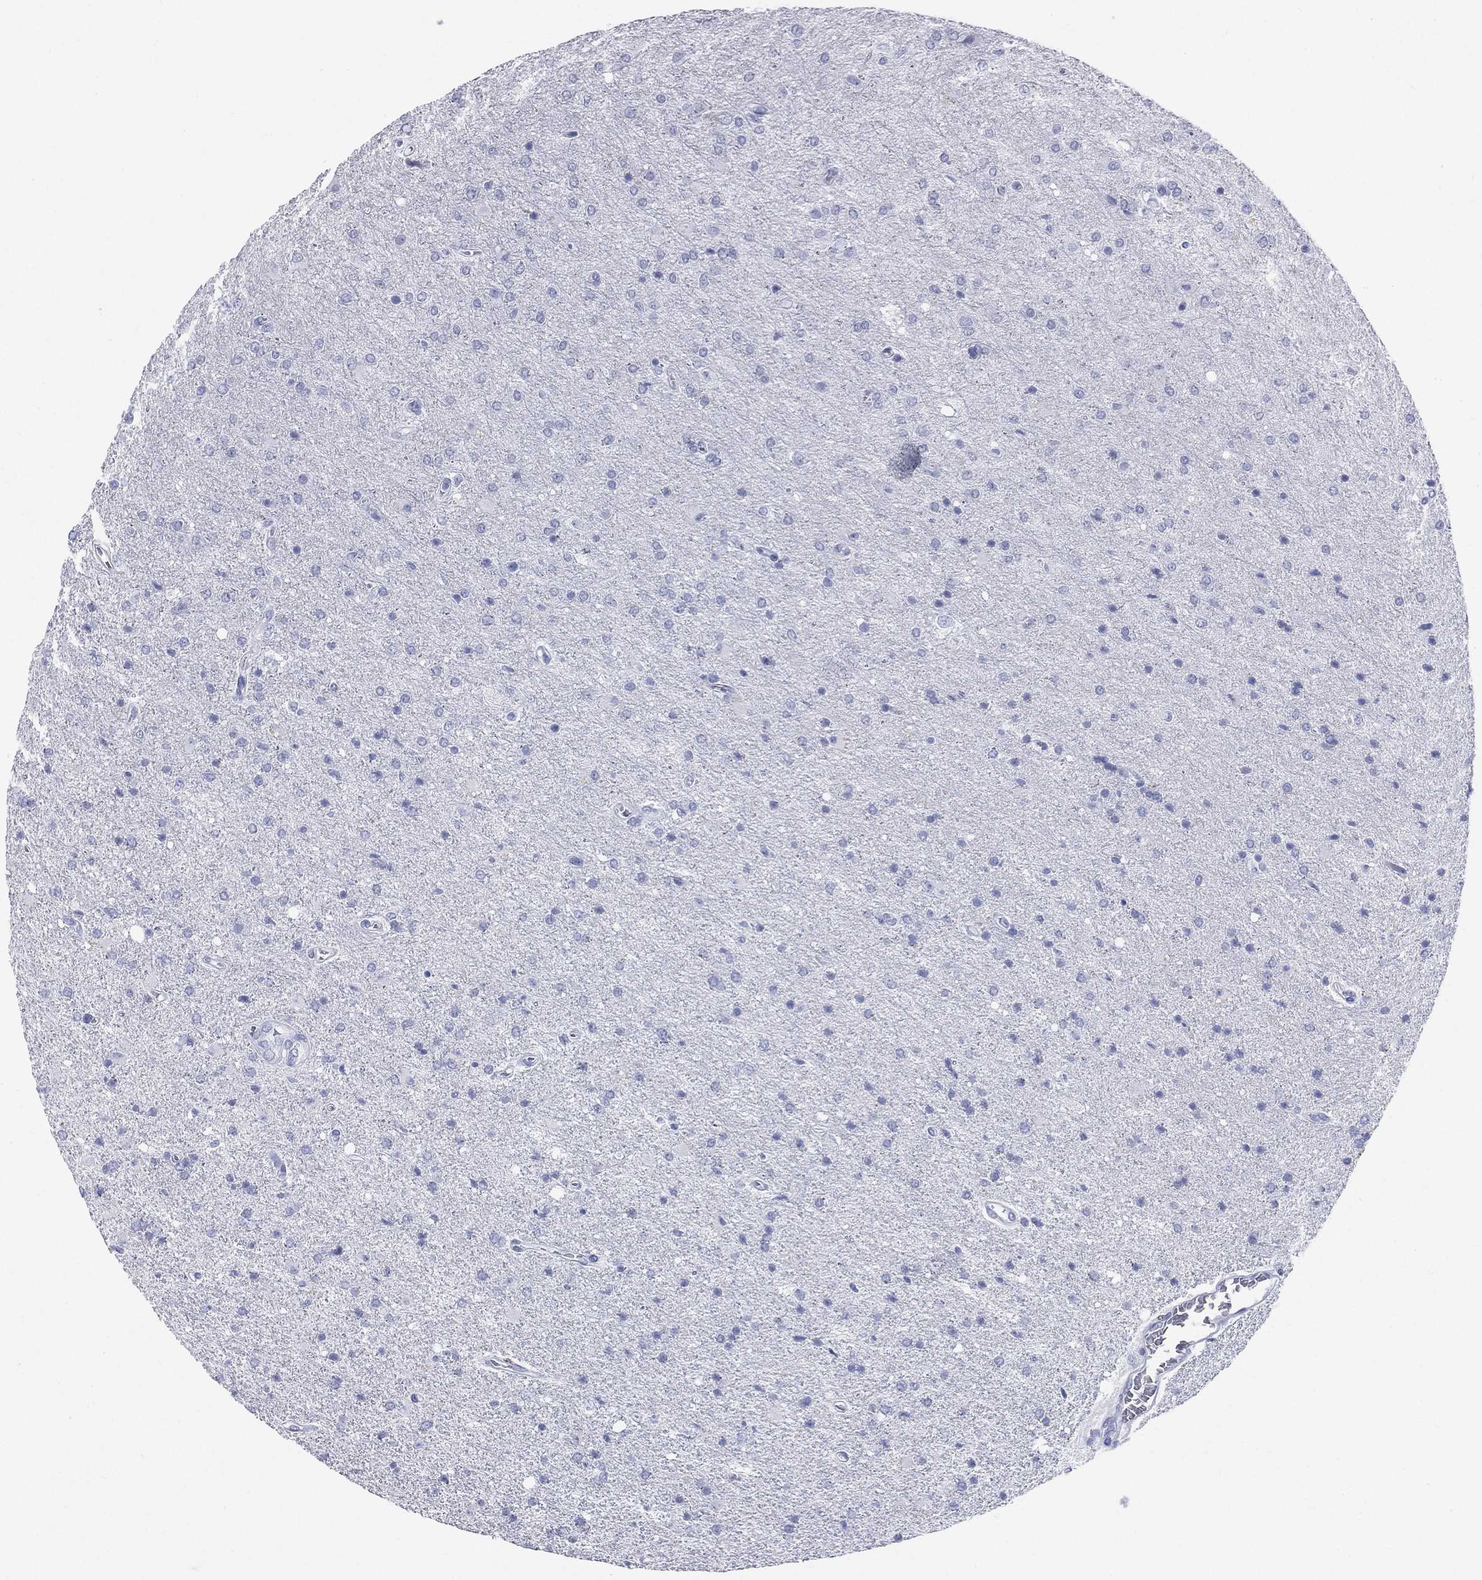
{"staining": {"intensity": "negative", "quantity": "none", "location": "none"}, "tissue": "glioma", "cell_type": "Tumor cells", "image_type": "cancer", "snomed": [{"axis": "morphology", "description": "Glioma, malignant, High grade"}, {"axis": "topography", "description": "Cerebral cortex"}], "caption": "A histopathology image of human malignant glioma (high-grade) is negative for staining in tumor cells.", "gene": "HP", "patient": {"sex": "male", "age": 70}}